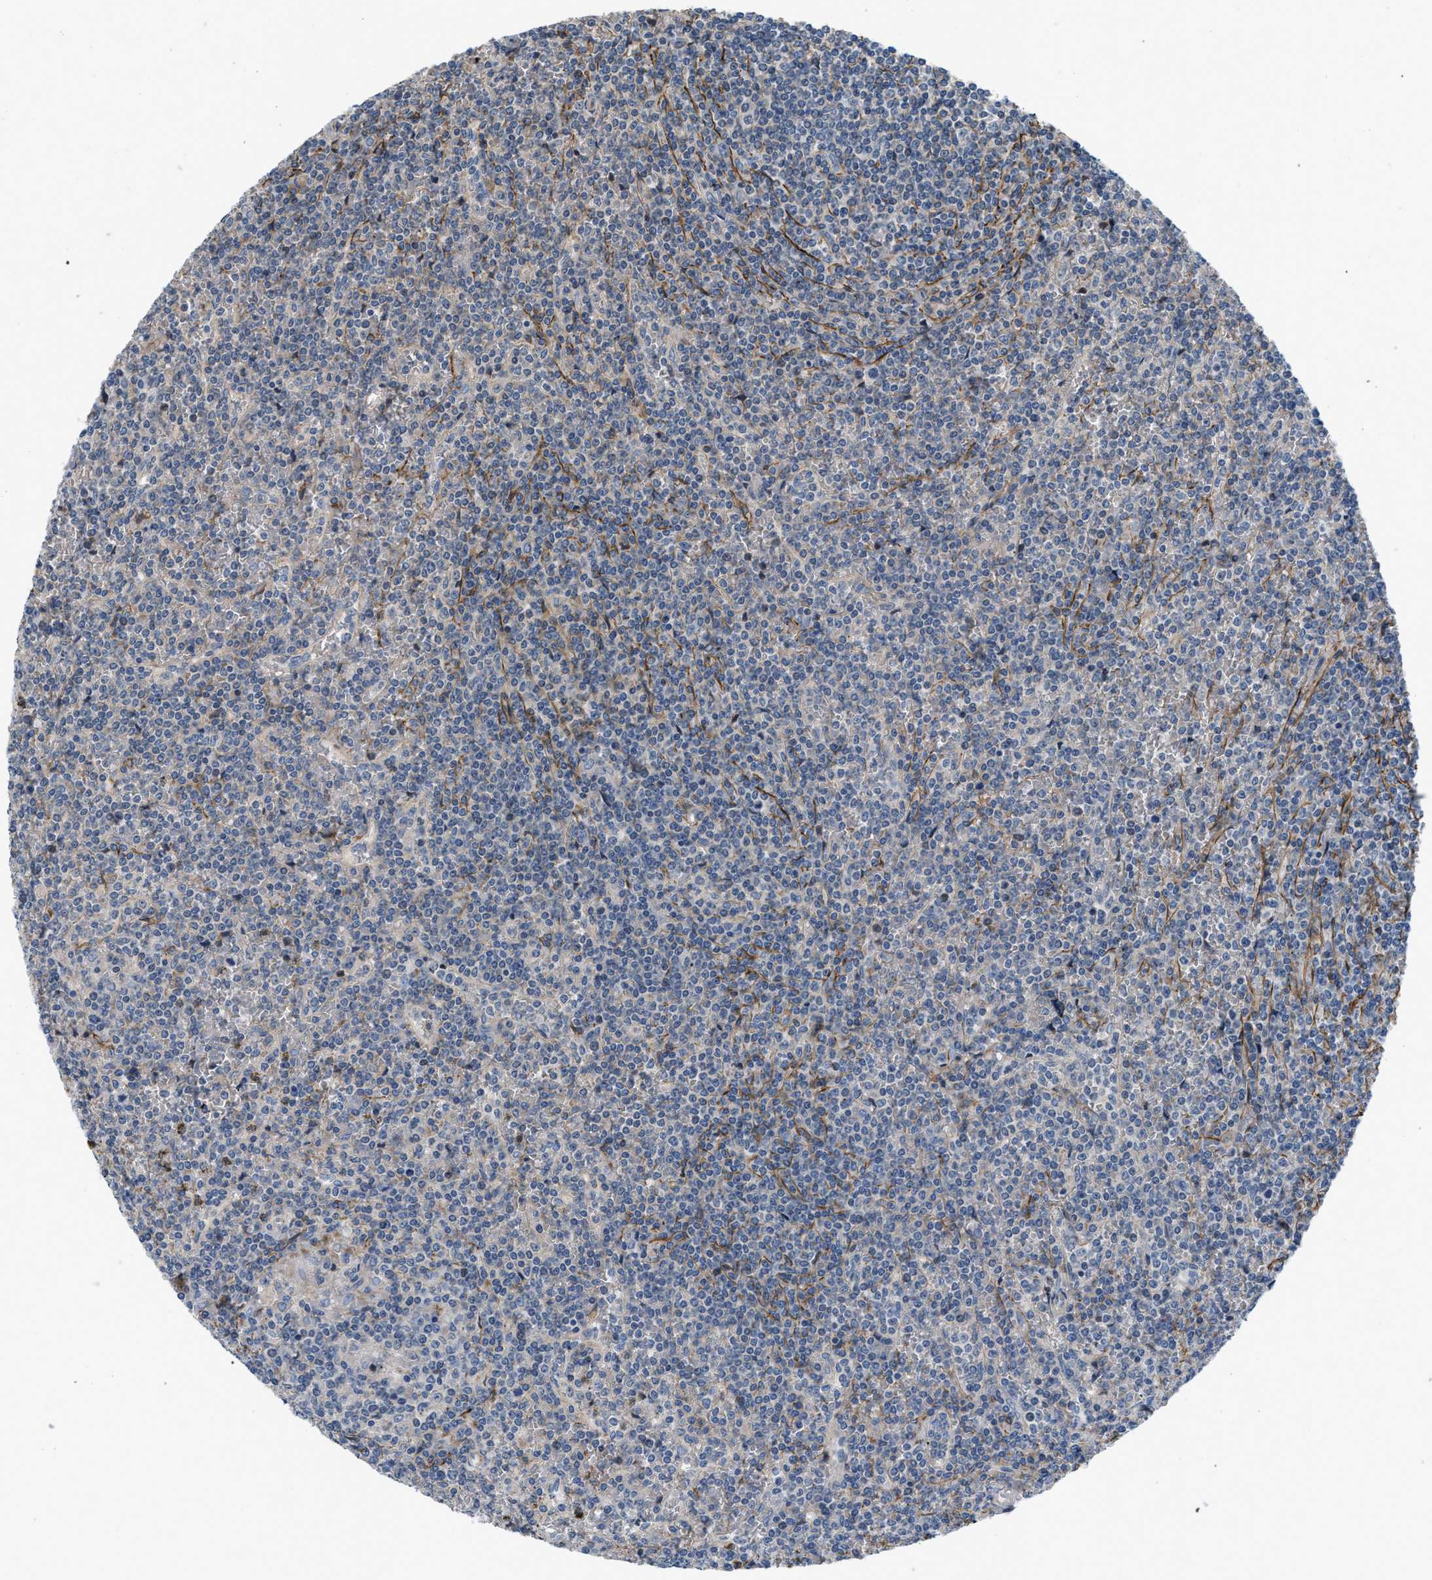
{"staining": {"intensity": "negative", "quantity": "none", "location": "none"}, "tissue": "lymphoma", "cell_type": "Tumor cells", "image_type": "cancer", "snomed": [{"axis": "morphology", "description": "Malignant lymphoma, non-Hodgkin's type, Low grade"}, {"axis": "topography", "description": "Spleen"}], "caption": "Tumor cells show no significant expression in lymphoma. The staining is performed using DAB (3,3'-diaminobenzidine) brown chromogen with nuclei counter-stained in using hematoxylin.", "gene": "BMPR1A", "patient": {"sex": "female", "age": 19}}